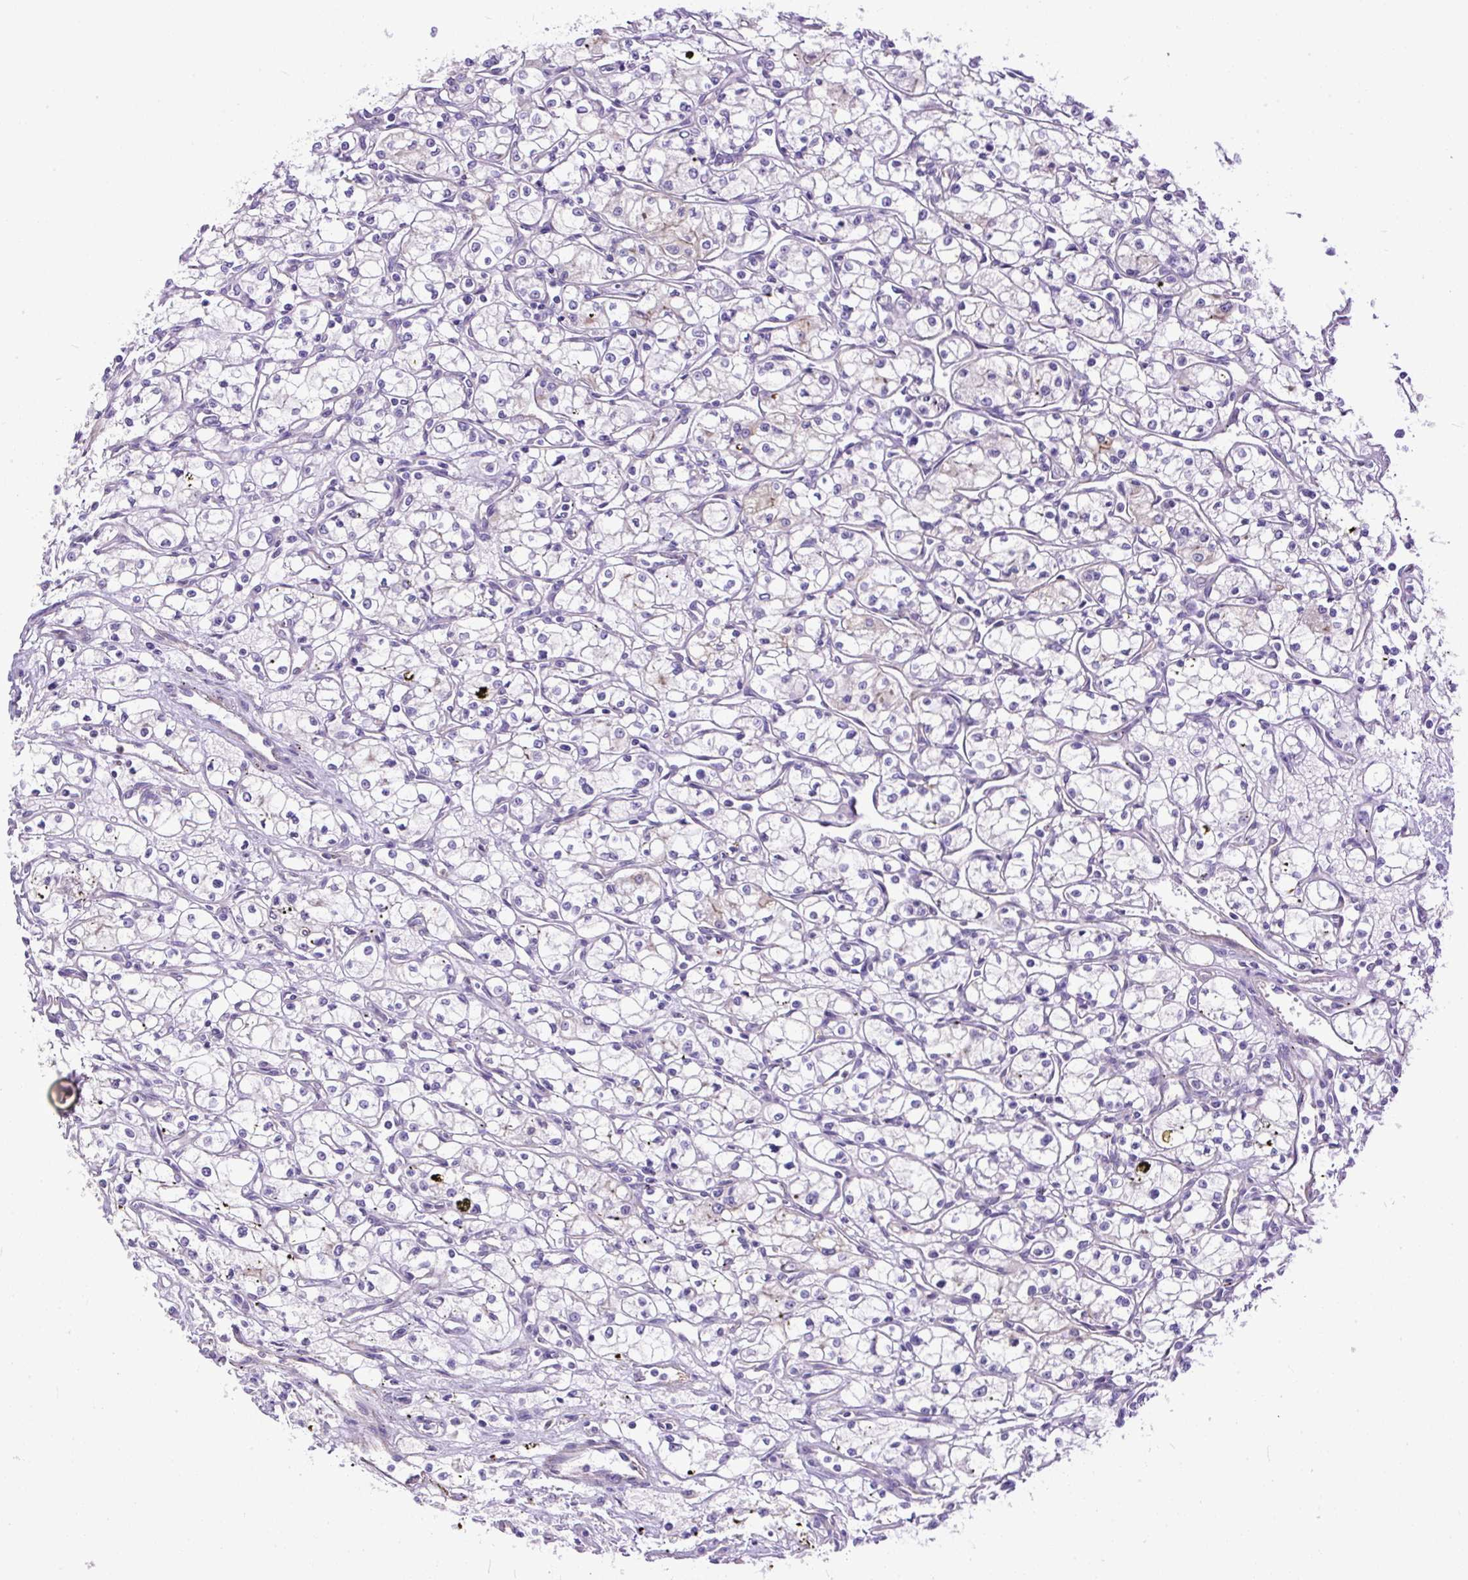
{"staining": {"intensity": "negative", "quantity": "none", "location": "none"}, "tissue": "renal cancer", "cell_type": "Tumor cells", "image_type": "cancer", "snomed": [{"axis": "morphology", "description": "Adenocarcinoma, NOS"}, {"axis": "topography", "description": "Kidney"}], "caption": "The immunohistochemistry (IHC) image has no significant expression in tumor cells of renal cancer (adenocarcinoma) tissue.", "gene": "MAGEB16", "patient": {"sex": "male", "age": 59}}